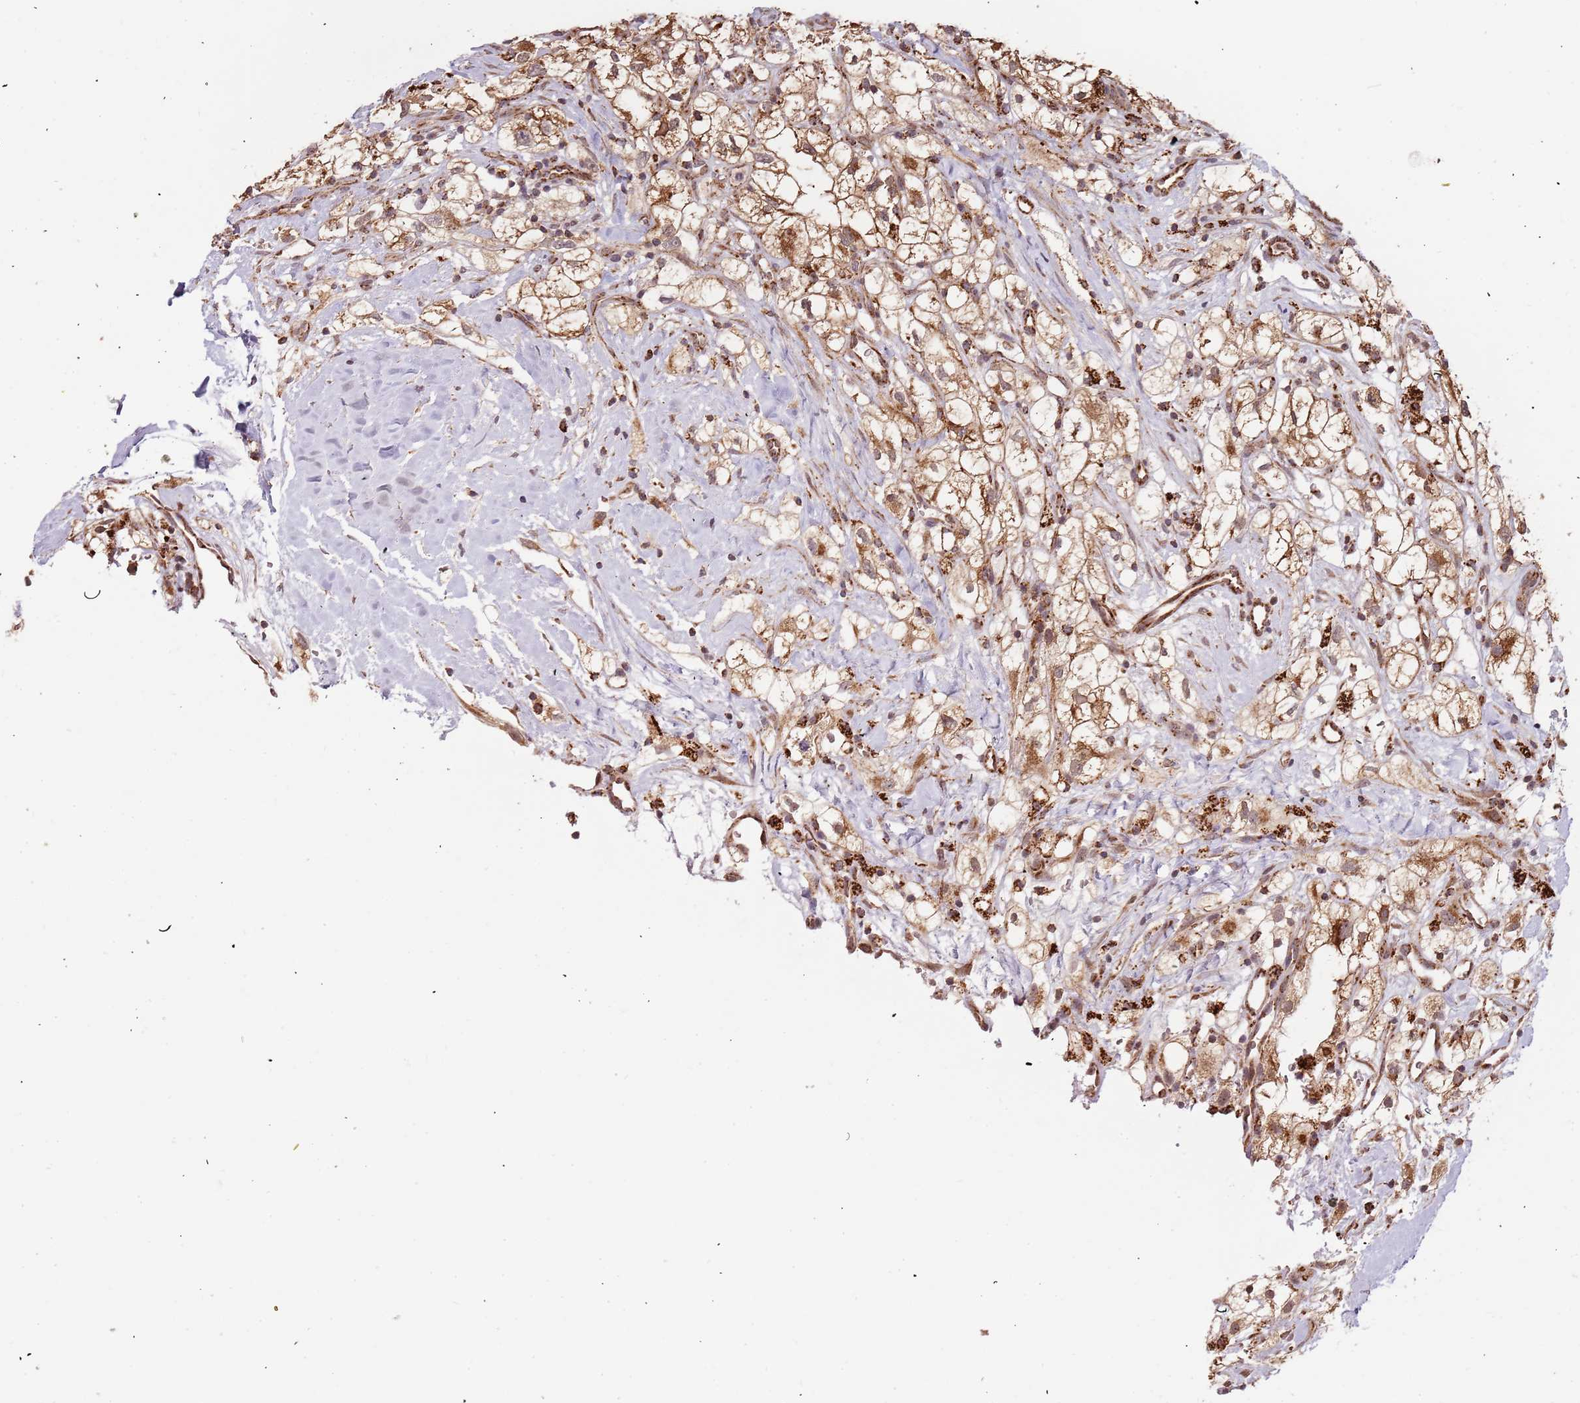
{"staining": {"intensity": "moderate", "quantity": ">75%", "location": "cytoplasmic/membranous,nuclear"}, "tissue": "renal cancer", "cell_type": "Tumor cells", "image_type": "cancer", "snomed": [{"axis": "morphology", "description": "Adenocarcinoma, NOS"}, {"axis": "topography", "description": "Kidney"}], "caption": "Immunohistochemistry image of human renal adenocarcinoma stained for a protein (brown), which reveals medium levels of moderate cytoplasmic/membranous and nuclear expression in about >75% of tumor cells.", "gene": "IL17RD", "patient": {"sex": "male", "age": 59}}